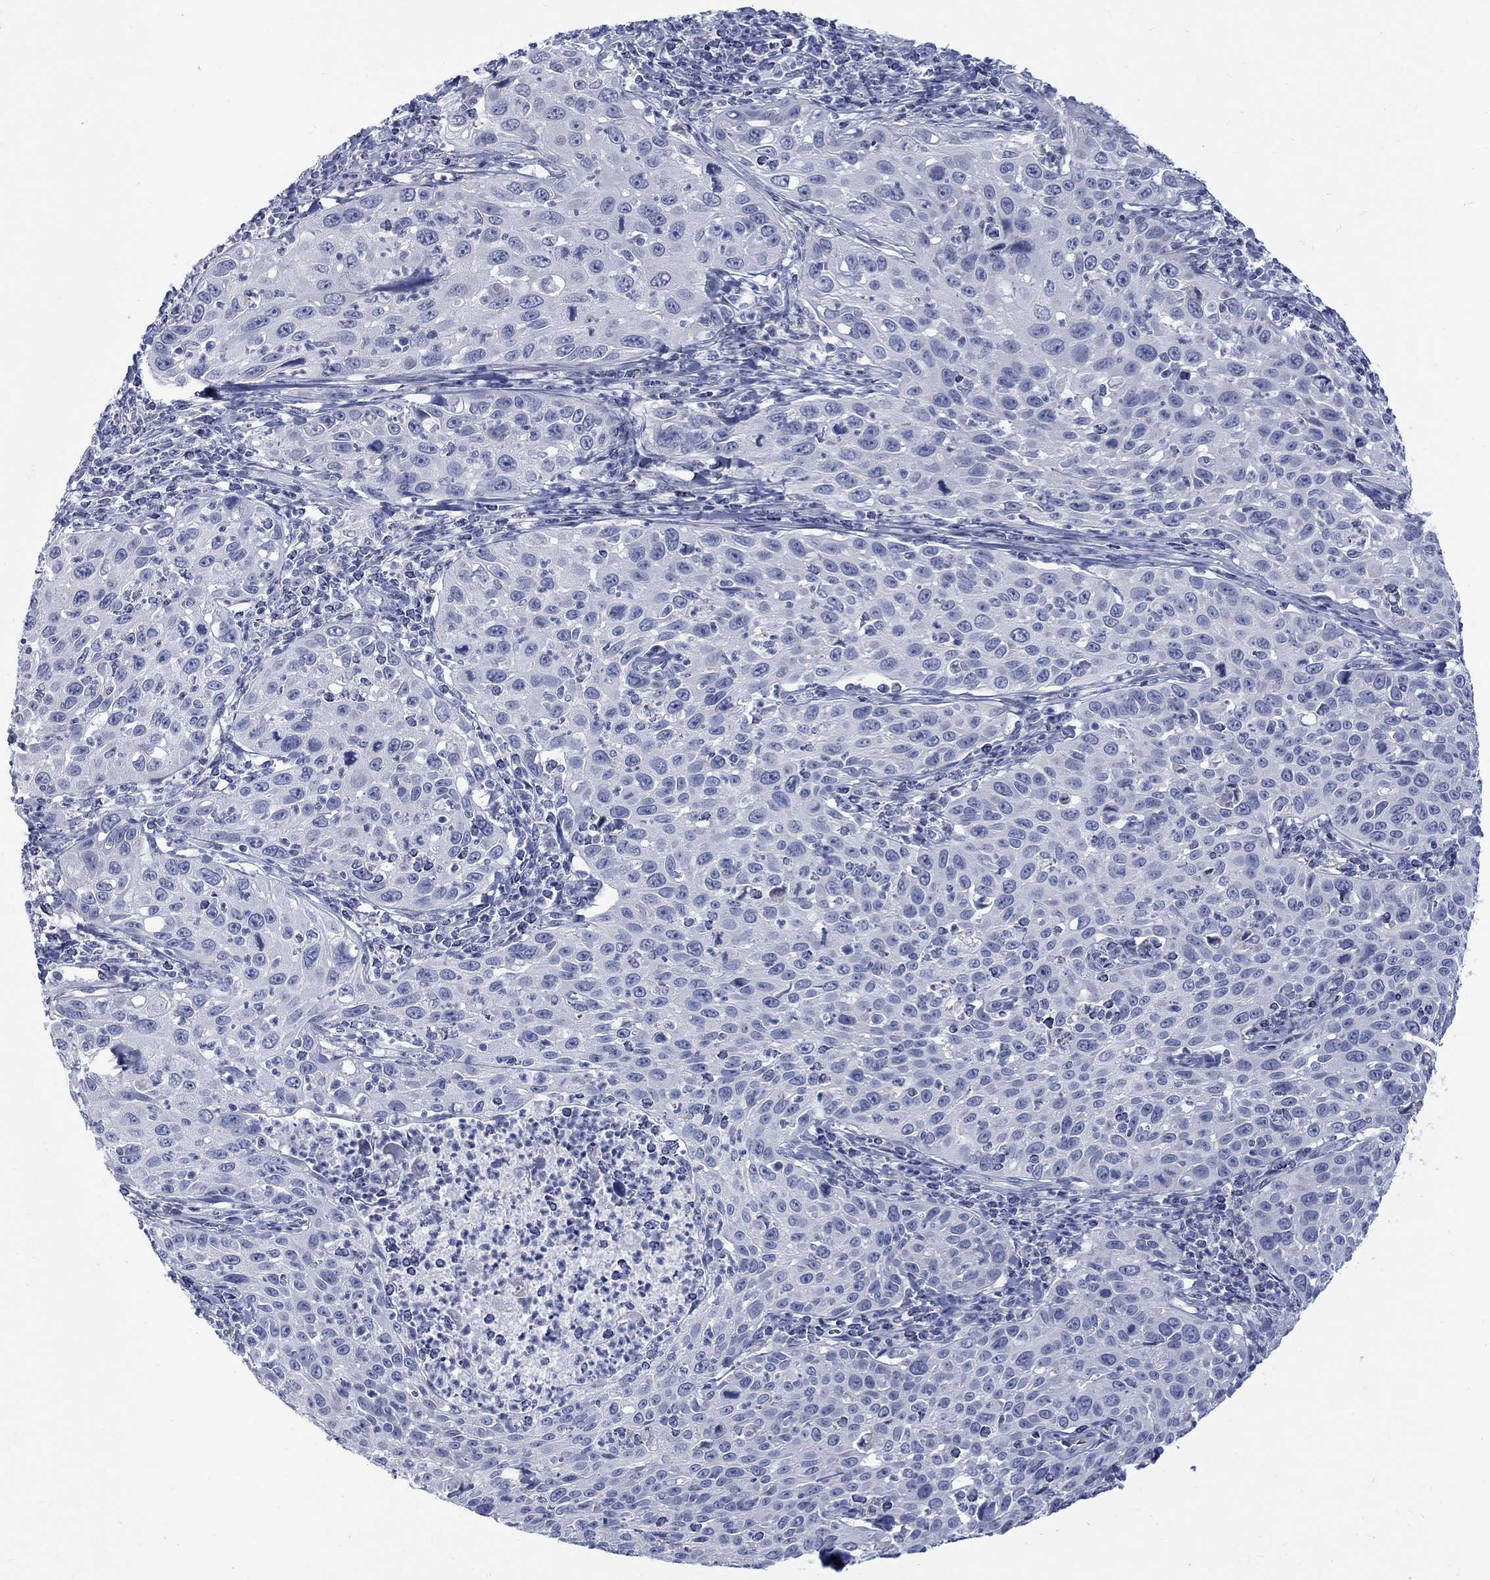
{"staining": {"intensity": "negative", "quantity": "none", "location": "none"}, "tissue": "cervical cancer", "cell_type": "Tumor cells", "image_type": "cancer", "snomed": [{"axis": "morphology", "description": "Squamous cell carcinoma, NOS"}, {"axis": "topography", "description": "Cervix"}], "caption": "There is no significant positivity in tumor cells of cervical squamous cell carcinoma. The staining is performed using DAB brown chromogen with nuclei counter-stained in using hematoxylin.", "gene": "RFTN2", "patient": {"sex": "female", "age": 26}}